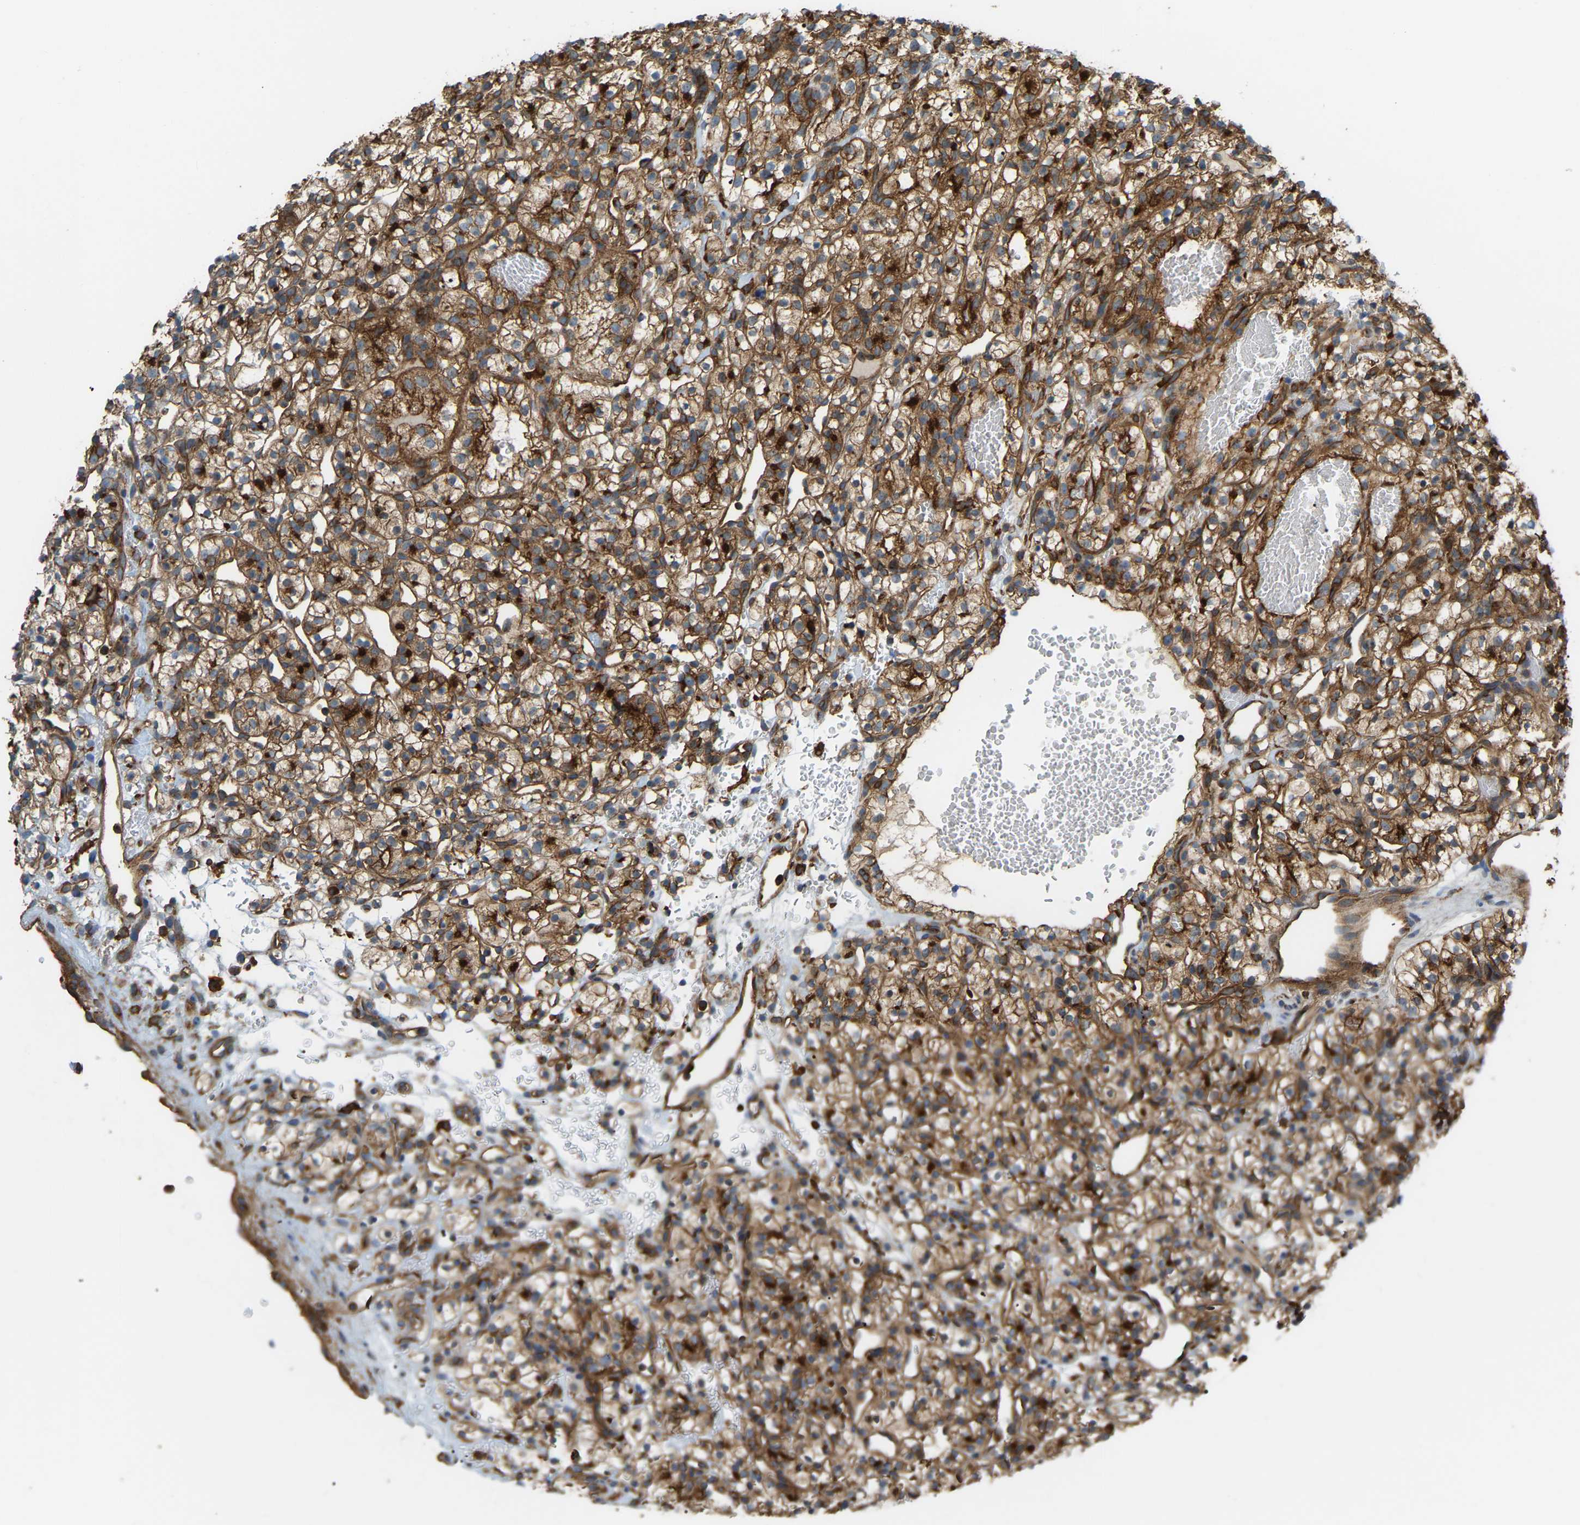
{"staining": {"intensity": "strong", "quantity": ">75%", "location": "cytoplasmic/membranous"}, "tissue": "renal cancer", "cell_type": "Tumor cells", "image_type": "cancer", "snomed": [{"axis": "morphology", "description": "Adenocarcinoma, NOS"}, {"axis": "topography", "description": "Kidney"}], "caption": "Human adenocarcinoma (renal) stained with a protein marker displays strong staining in tumor cells.", "gene": "PICALM", "patient": {"sex": "female", "age": 57}}